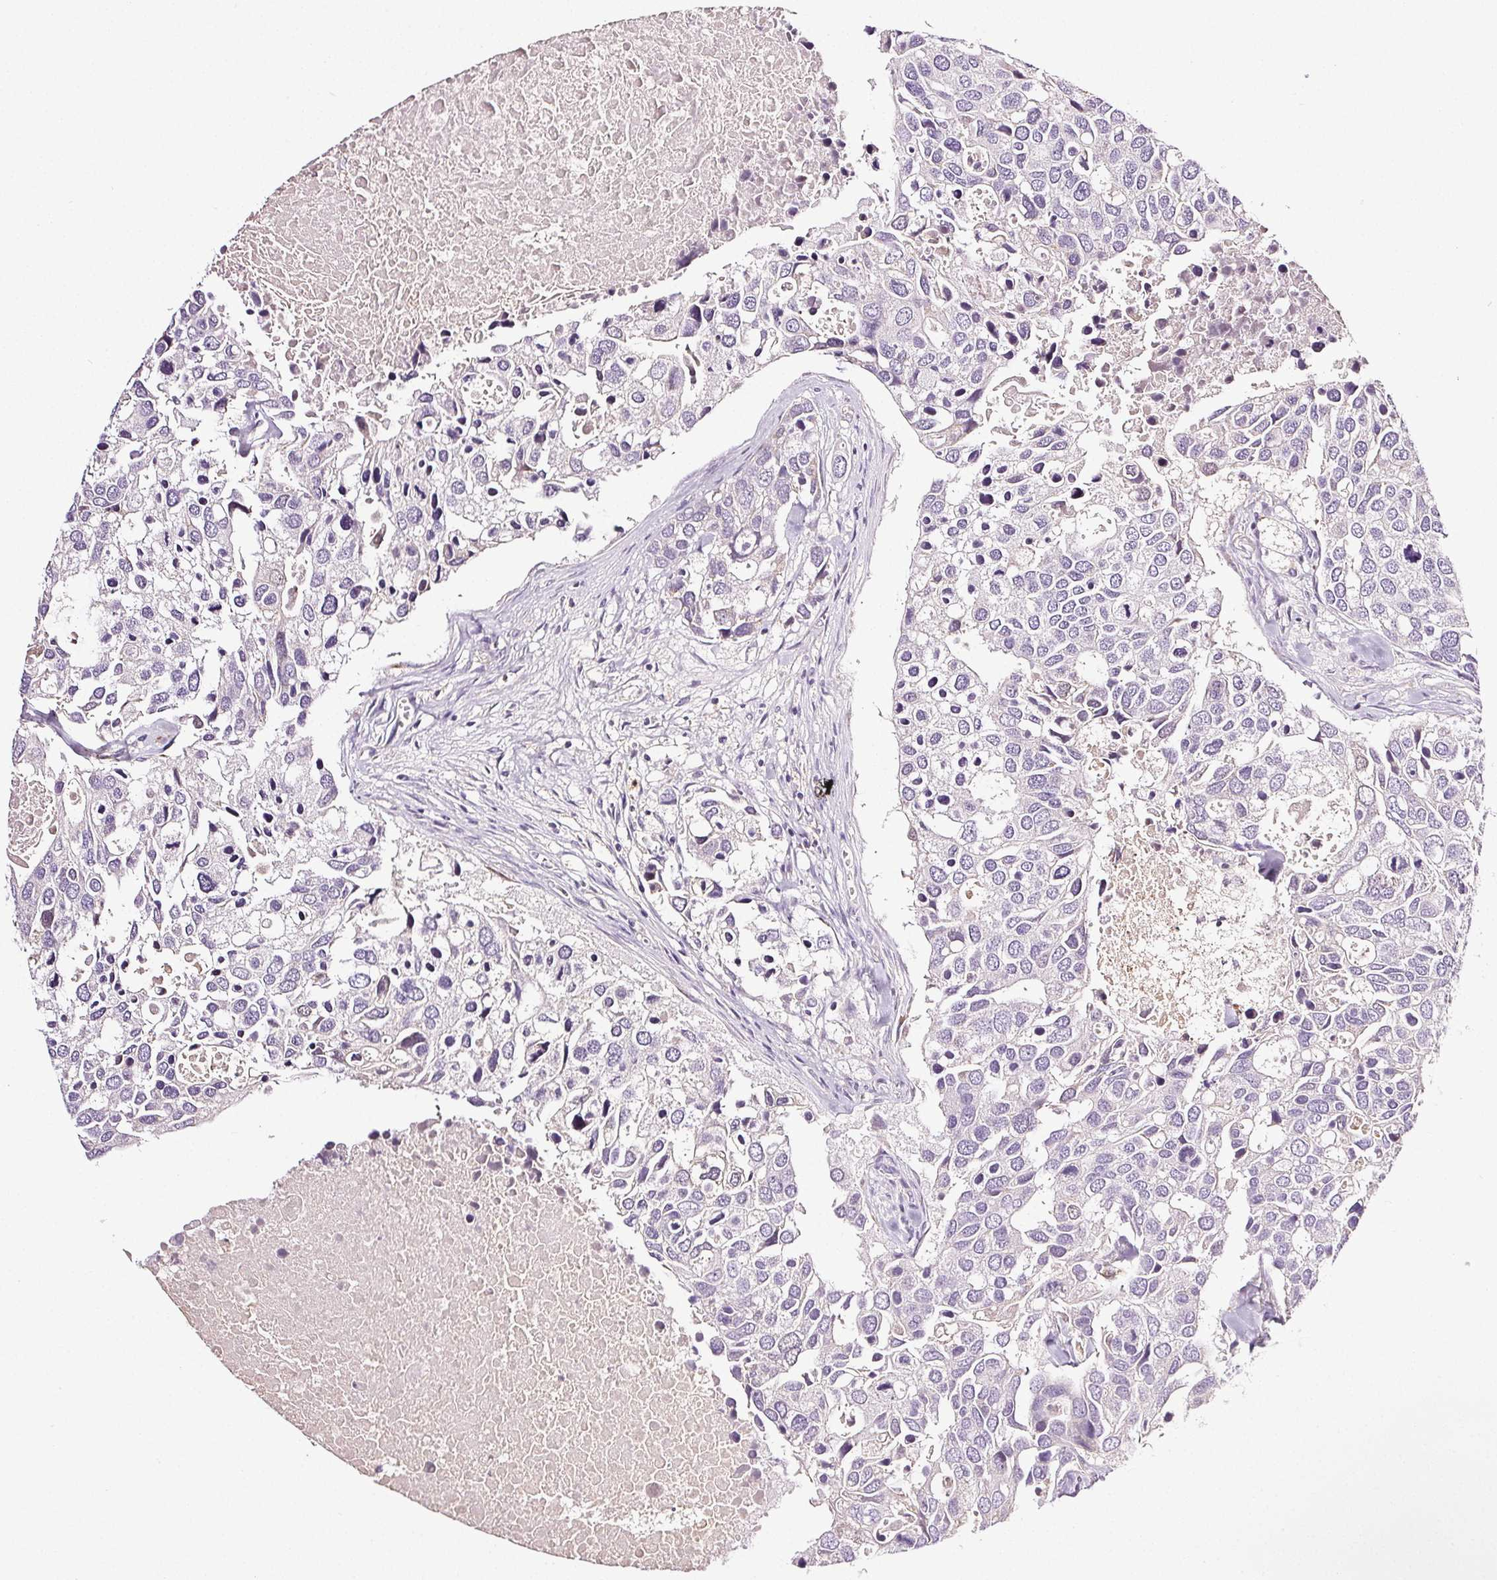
{"staining": {"intensity": "negative", "quantity": "none", "location": "none"}, "tissue": "breast cancer", "cell_type": "Tumor cells", "image_type": "cancer", "snomed": [{"axis": "morphology", "description": "Duct carcinoma"}, {"axis": "topography", "description": "Breast"}], "caption": "A histopathology image of breast invasive ductal carcinoma stained for a protein shows no brown staining in tumor cells.", "gene": "COL7A1", "patient": {"sex": "female", "age": 83}}